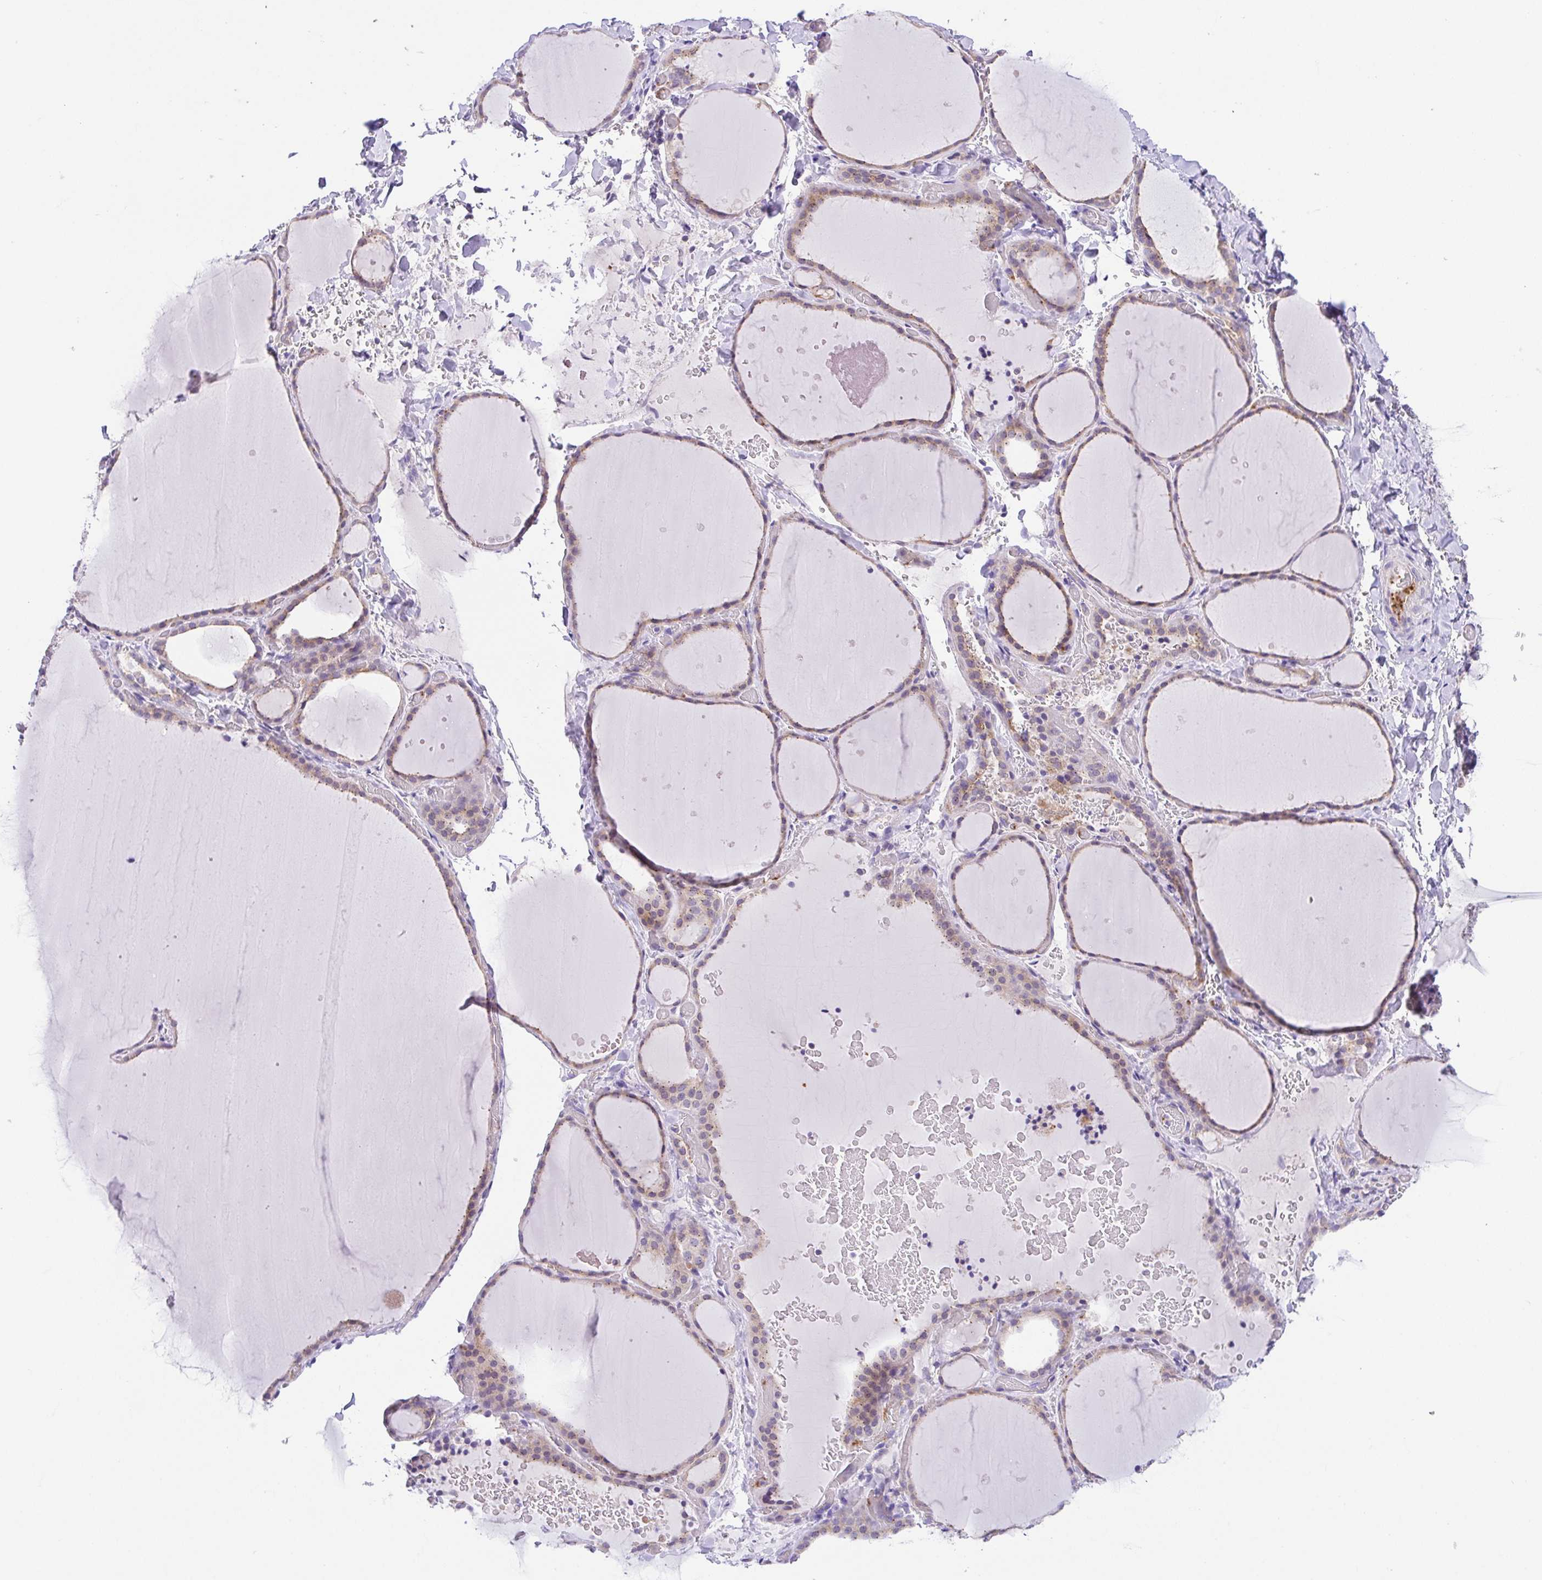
{"staining": {"intensity": "weak", "quantity": "25%-75%", "location": "cytoplasmic/membranous"}, "tissue": "thyroid gland", "cell_type": "Glandular cells", "image_type": "normal", "snomed": [{"axis": "morphology", "description": "Normal tissue, NOS"}, {"axis": "topography", "description": "Thyroid gland"}], "caption": "DAB immunohistochemical staining of normal human thyroid gland shows weak cytoplasmic/membranous protein expression in about 25%-75% of glandular cells.", "gene": "SLC13A1", "patient": {"sex": "female", "age": 36}}